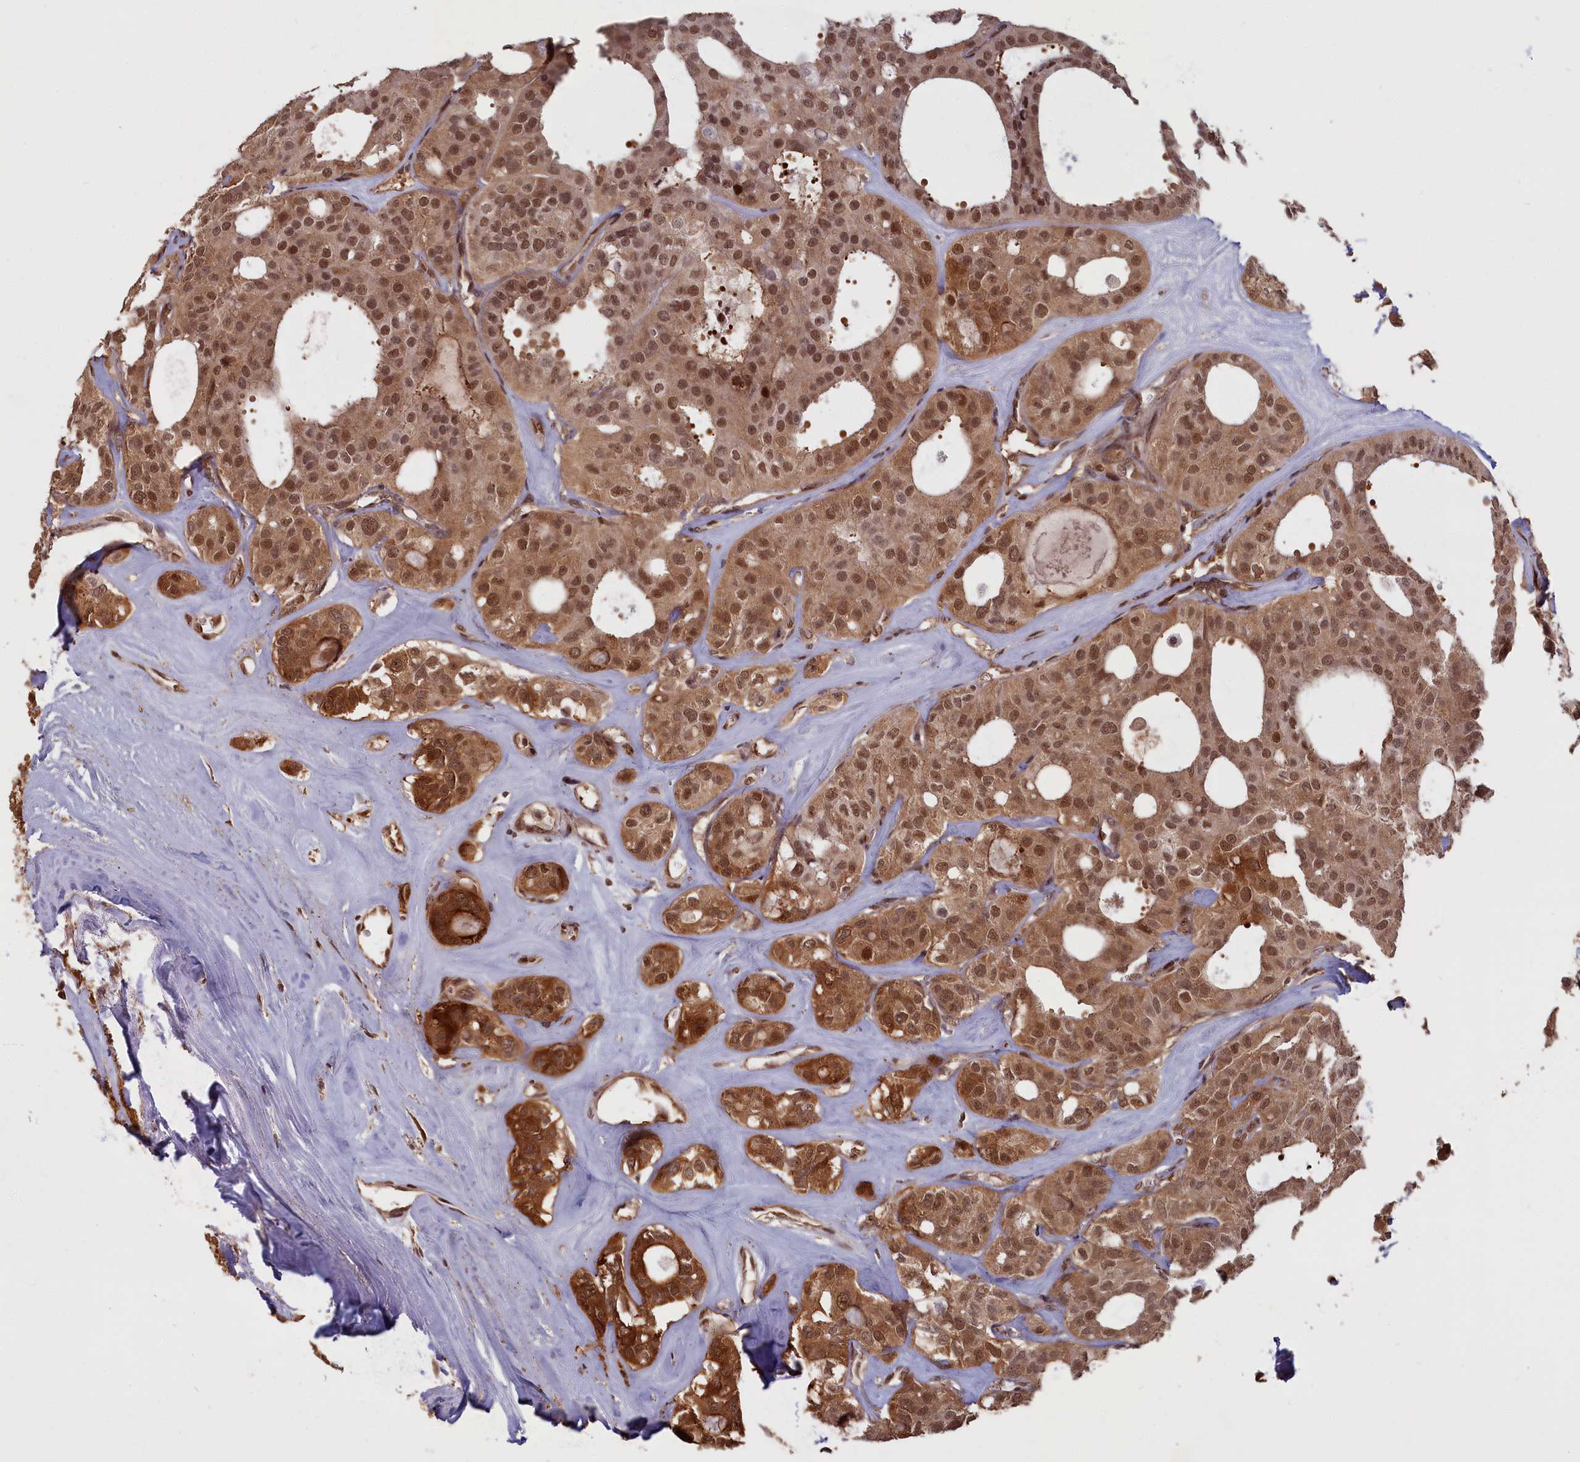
{"staining": {"intensity": "moderate", "quantity": ">75%", "location": "cytoplasmic/membranous,nuclear"}, "tissue": "thyroid cancer", "cell_type": "Tumor cells", "image_type": "cancer", "snomed": [{"axis": "morphology", "description": "Follicular adenoma carcinoma, NOS"}, {"axis": "topography", "description": "Thyroid gland"}], "caption": "Thyroid cancer (follicular adenoma carcinoma) stained with DAB immunohistochemistry reveals medium levels of moderate cytoplasmic/membranous and nuclear staining in approximately >75% of tumor cells.", "gene": "HIF3A", "patient": {"sex": "male", "age": 75}}